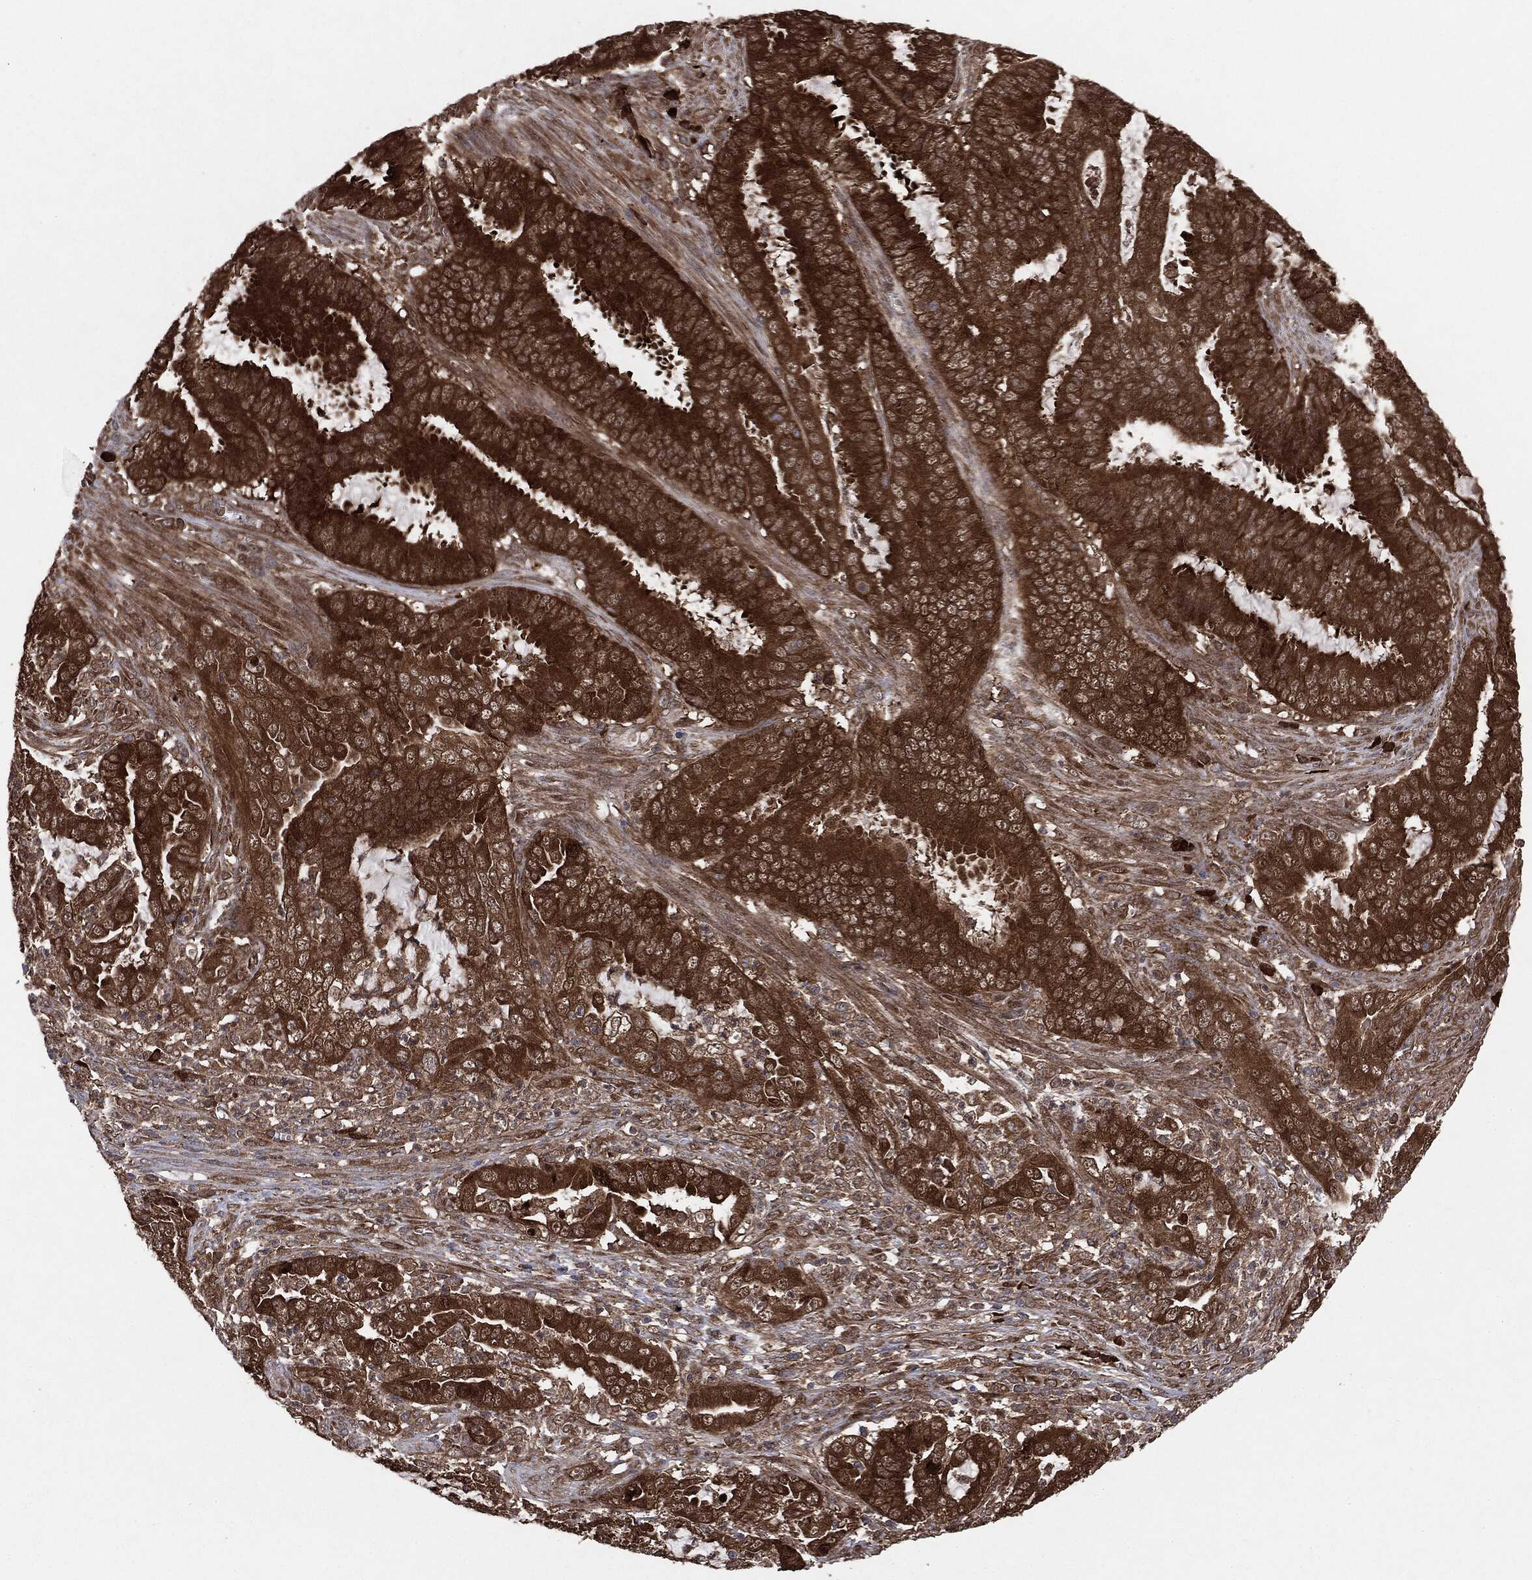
{"staining": {"intensity": "strong", "quantity": ">75%", "location": "cytoplasmic/membranous"}, "tissue": "endometrial cancer", "cell_type": "Tumor cells", "image_type": "cancer", "snomed": [{"axis": "morphology", "description": "Adenocarcinoma, NOS"}, {"axis": "topography", "description": "Endometrium"}], "caption": "Protein positivity by immunohistochemistry shows strong cytoplasmic/membranous staining in about >75% of tumor cells in adenocarcinoma (endometrial).", "gene": "NME1", "patient": {"sex": "female", "age": 51}}